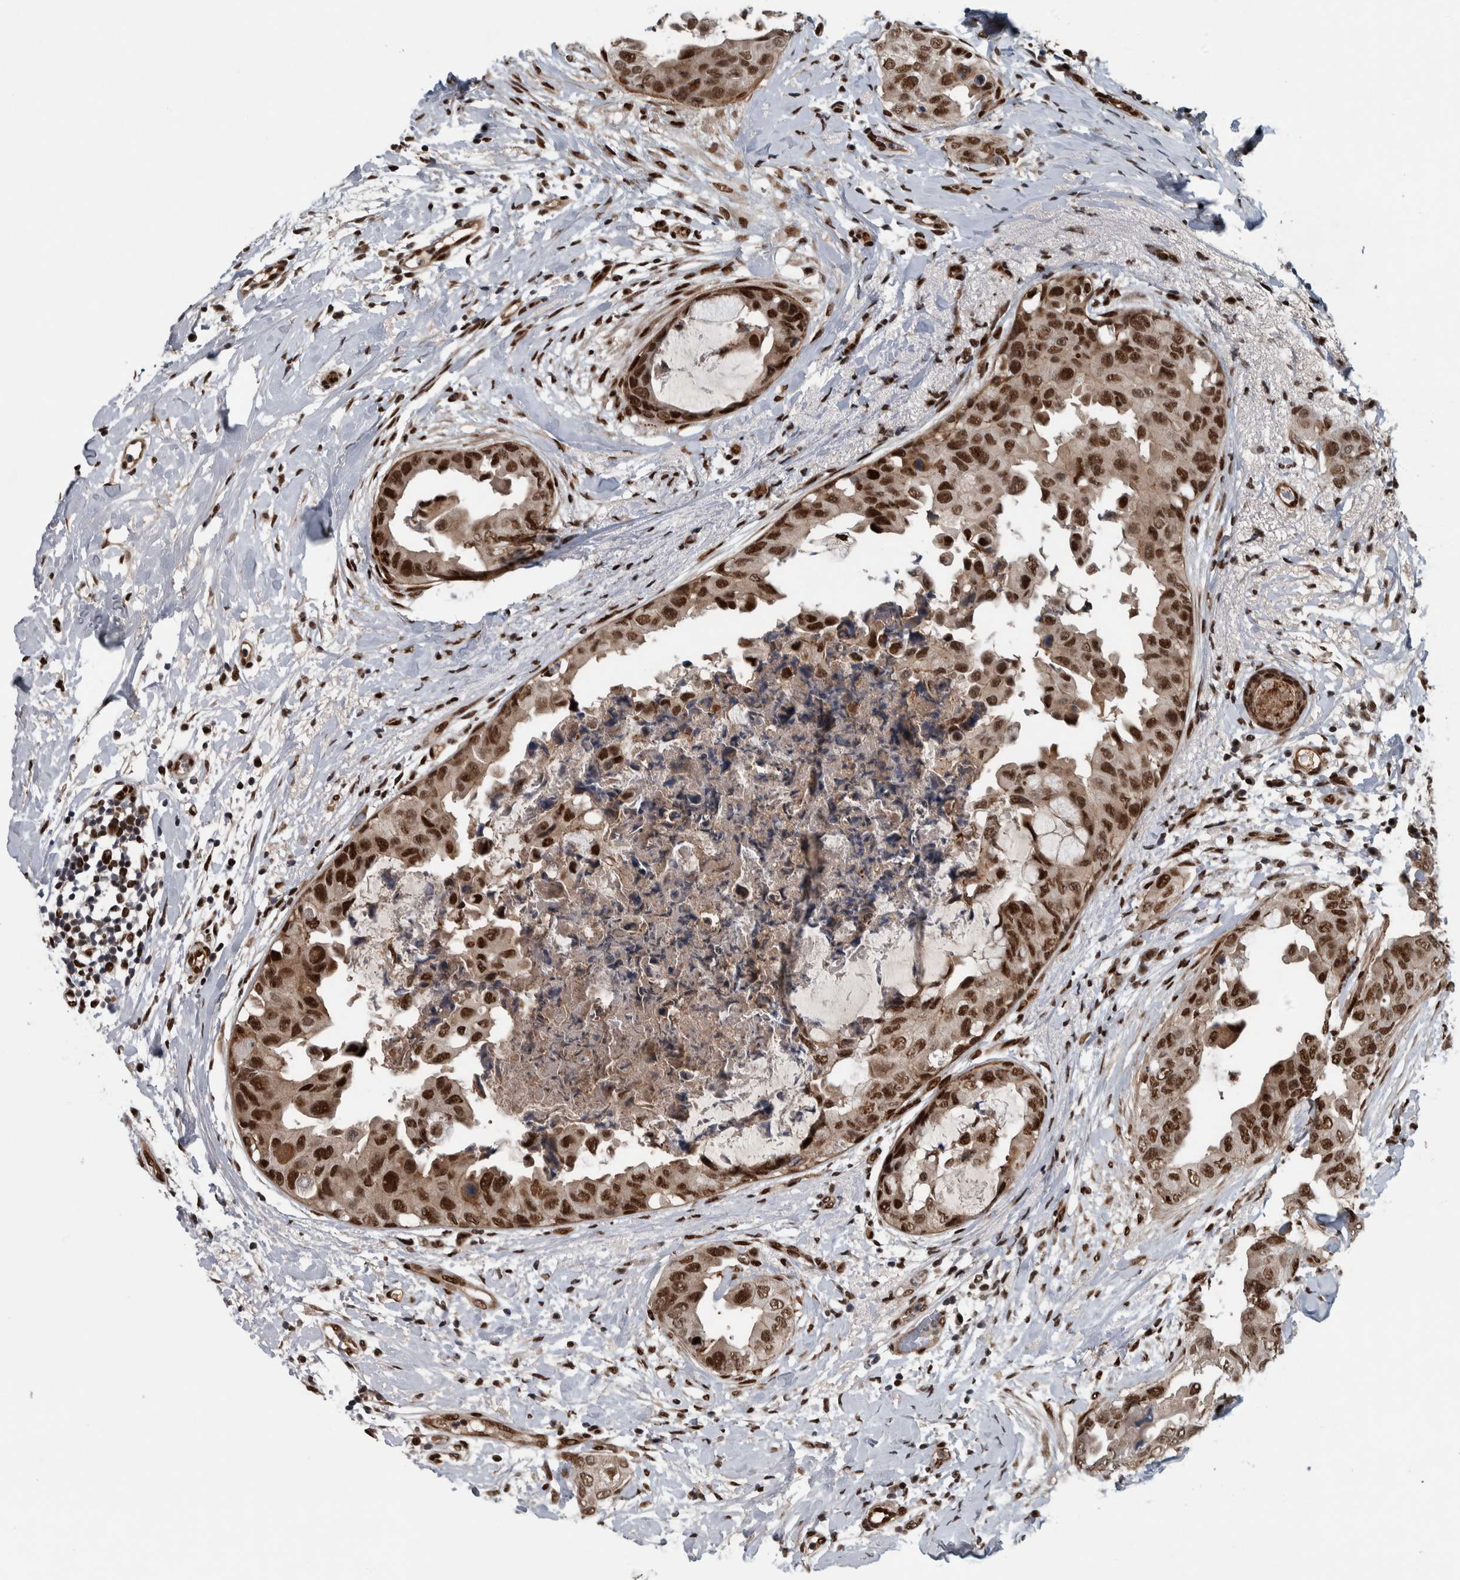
{"staining": {"intensity": "strong", "quantity": ">75%", "location": "nuclear"}, "tissue": "breast cancer", "cell_type": "Tumor cells", "image_type": "cancer", "snomed": [{"axis": "morphology", "description": "Duct carcinoma"}, {"axis": "topography", "description": "Breast"}], "caption": "Immunohistochemical staining of breast intraductal carcinoma exhibits high levels of strong nuclear protein expression in about >75% of tumor cells.", "gene": "FAM135B", "patient": {"sex": "female", "age": 40}}